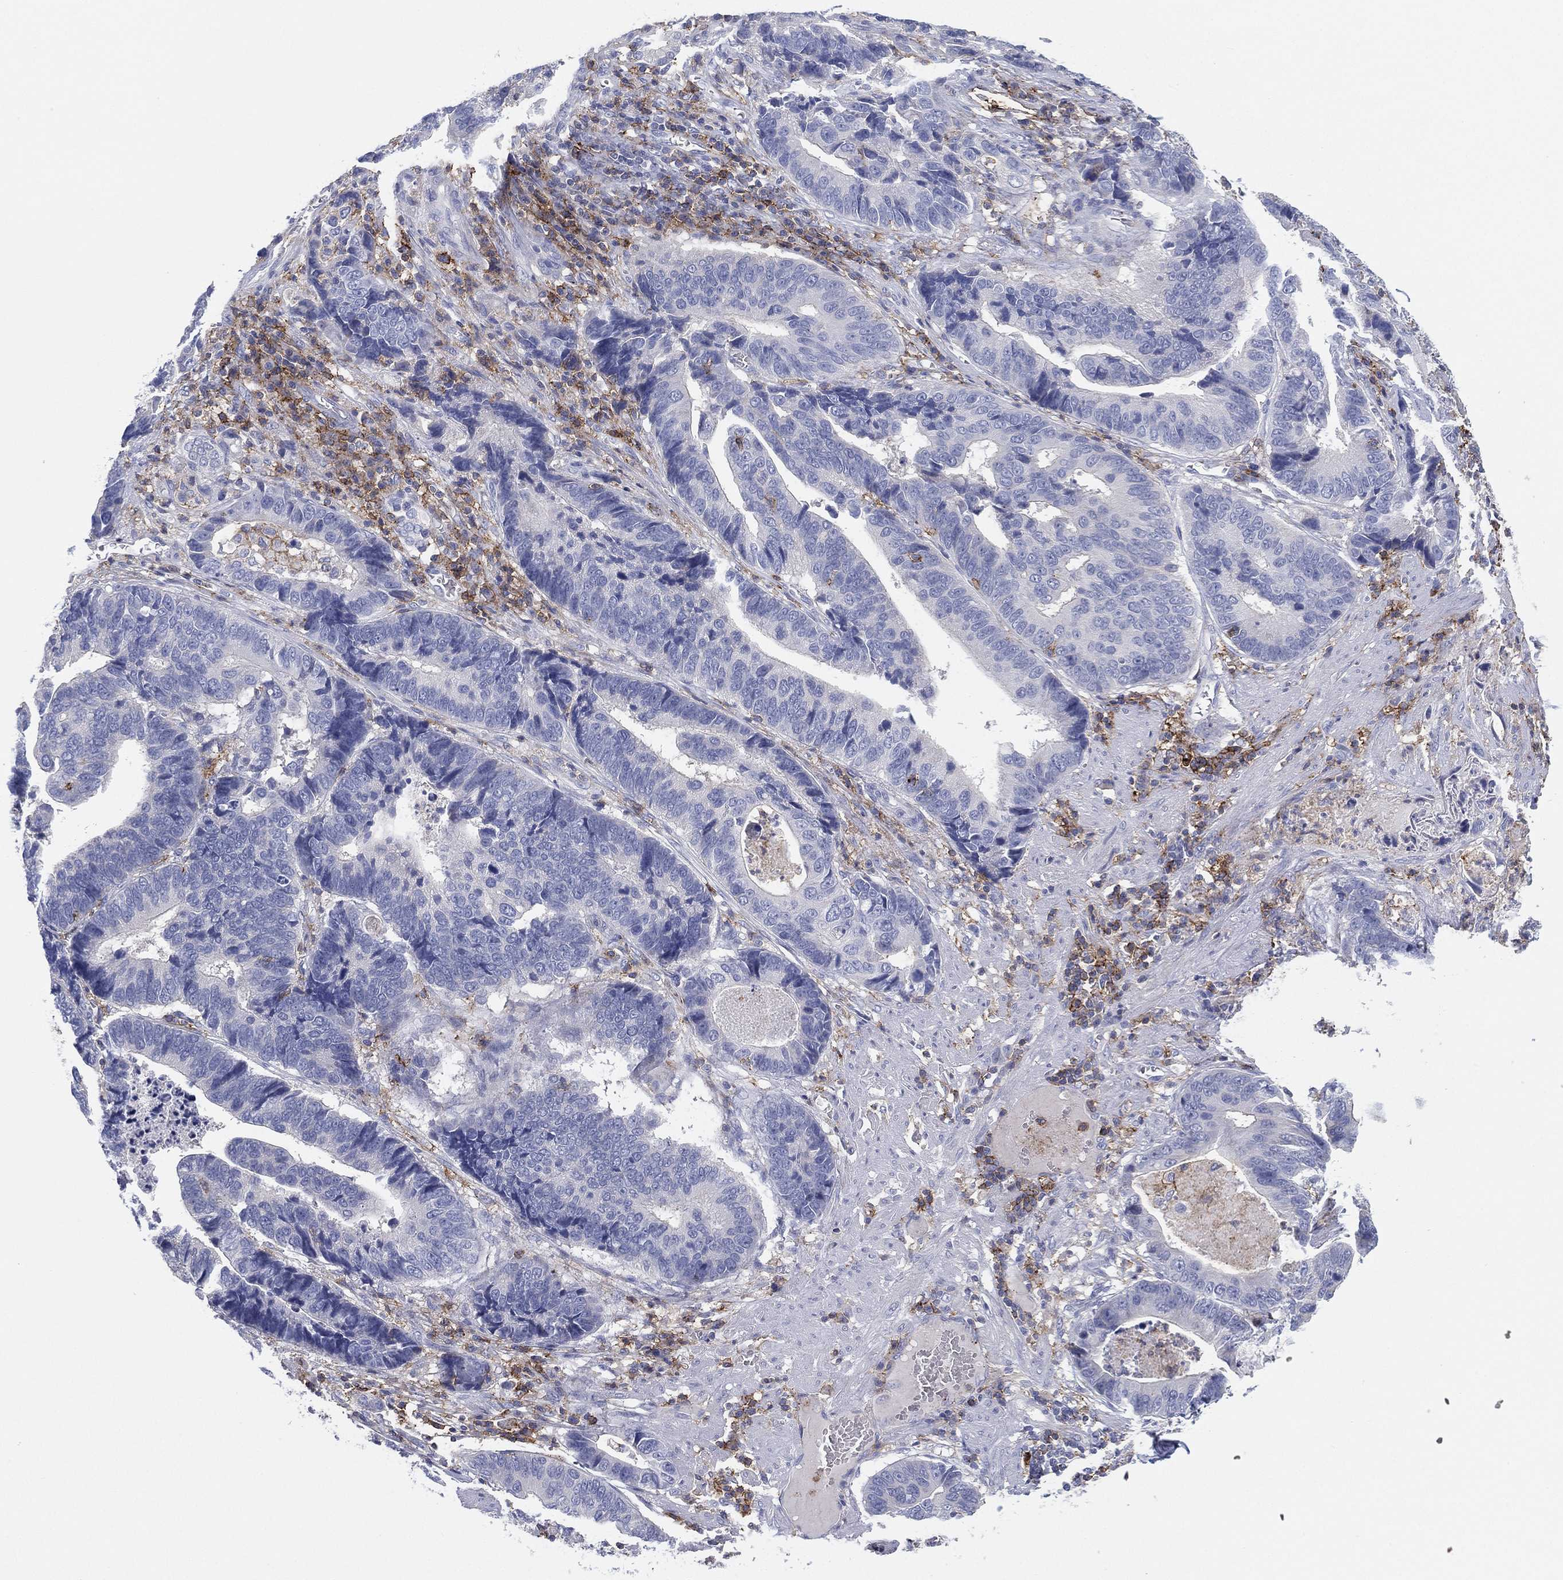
{"staining": {"intensity": "negative", "quantity": "none", "location": "none"}, "tissue": "stomach cancer", "cell_type": "Tumor cells", "image_type": "cancer", "snomed": [{"axis": "morphology", "description": "Adenocarcinoma, NOS"}, {"axis": "topography", "description": "Stomach"}], "caption": "The micrograph shows no significant expression in tumor cells of stomach cancer (adenocarcinoma). Brightfield microscopy of IHC stained with DAB (3,3'-diaminobenzidine) (brown) and hematoxylin (blue), captured at high magnification.", "gene": "SELPLG", "patient": {"sex": "male", "age": 84}}